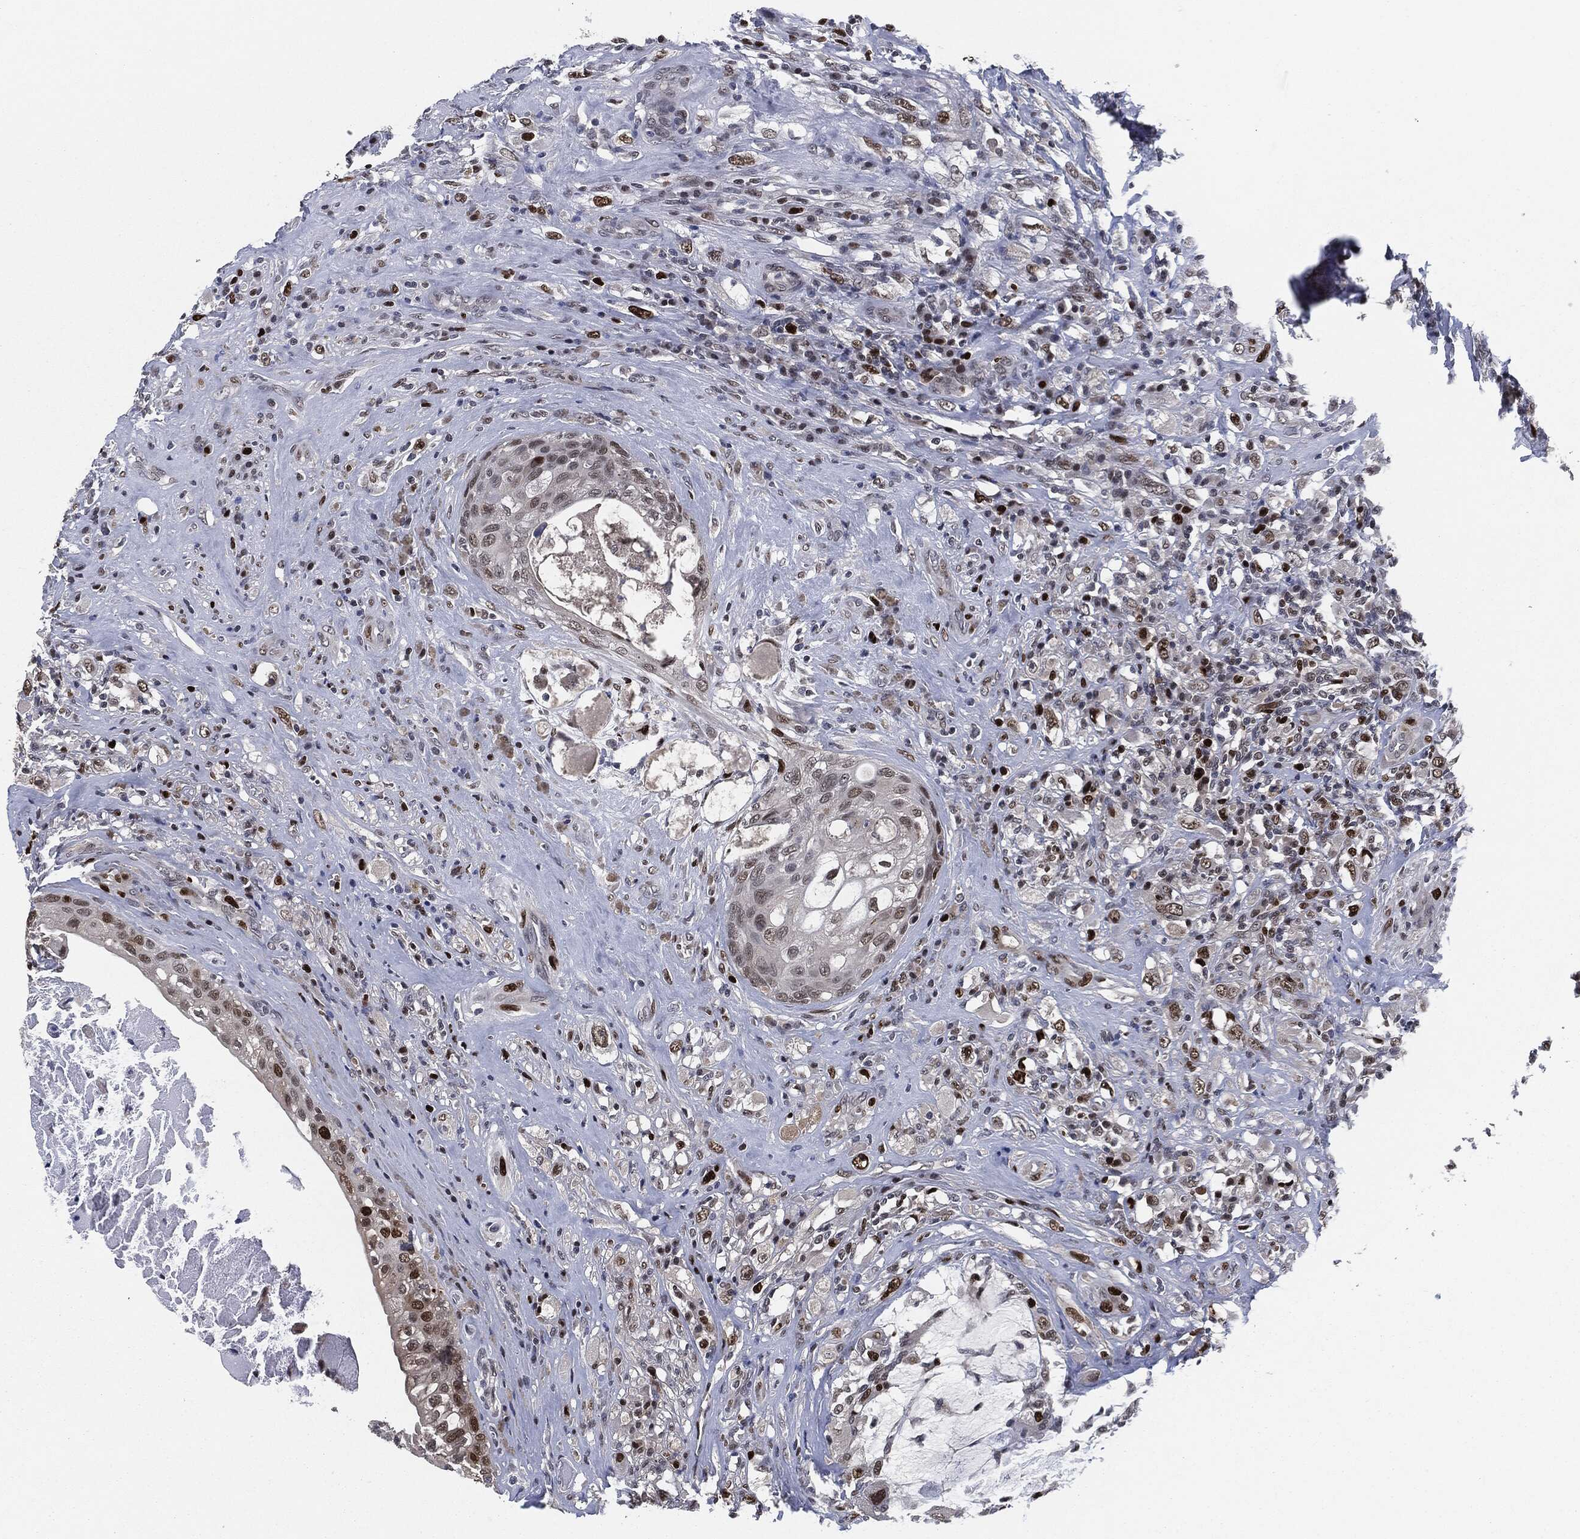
{"staining": {"intensity": "moderate", "quantity": "25%-75%", "location": "nuclear"}, "tissue": "testis cancer", "cell_type": "Tumor cells", "image_type": "cancer", "snomed": [{"axis": "morphology", "description": "Necrosis, NOS"}, {"axis": "morphology", "description": "Carcinoma, Embryonal, NOS"}, {"axis": "topography", "description": "Testis"}], "caption": "The immunohistochemical stain labels moderate nuclear staining in tumor cells of embryonal carcinoma (testis) tissue.", "gene": "PCNA", "patient": {"sex": "male", "age": 19}}